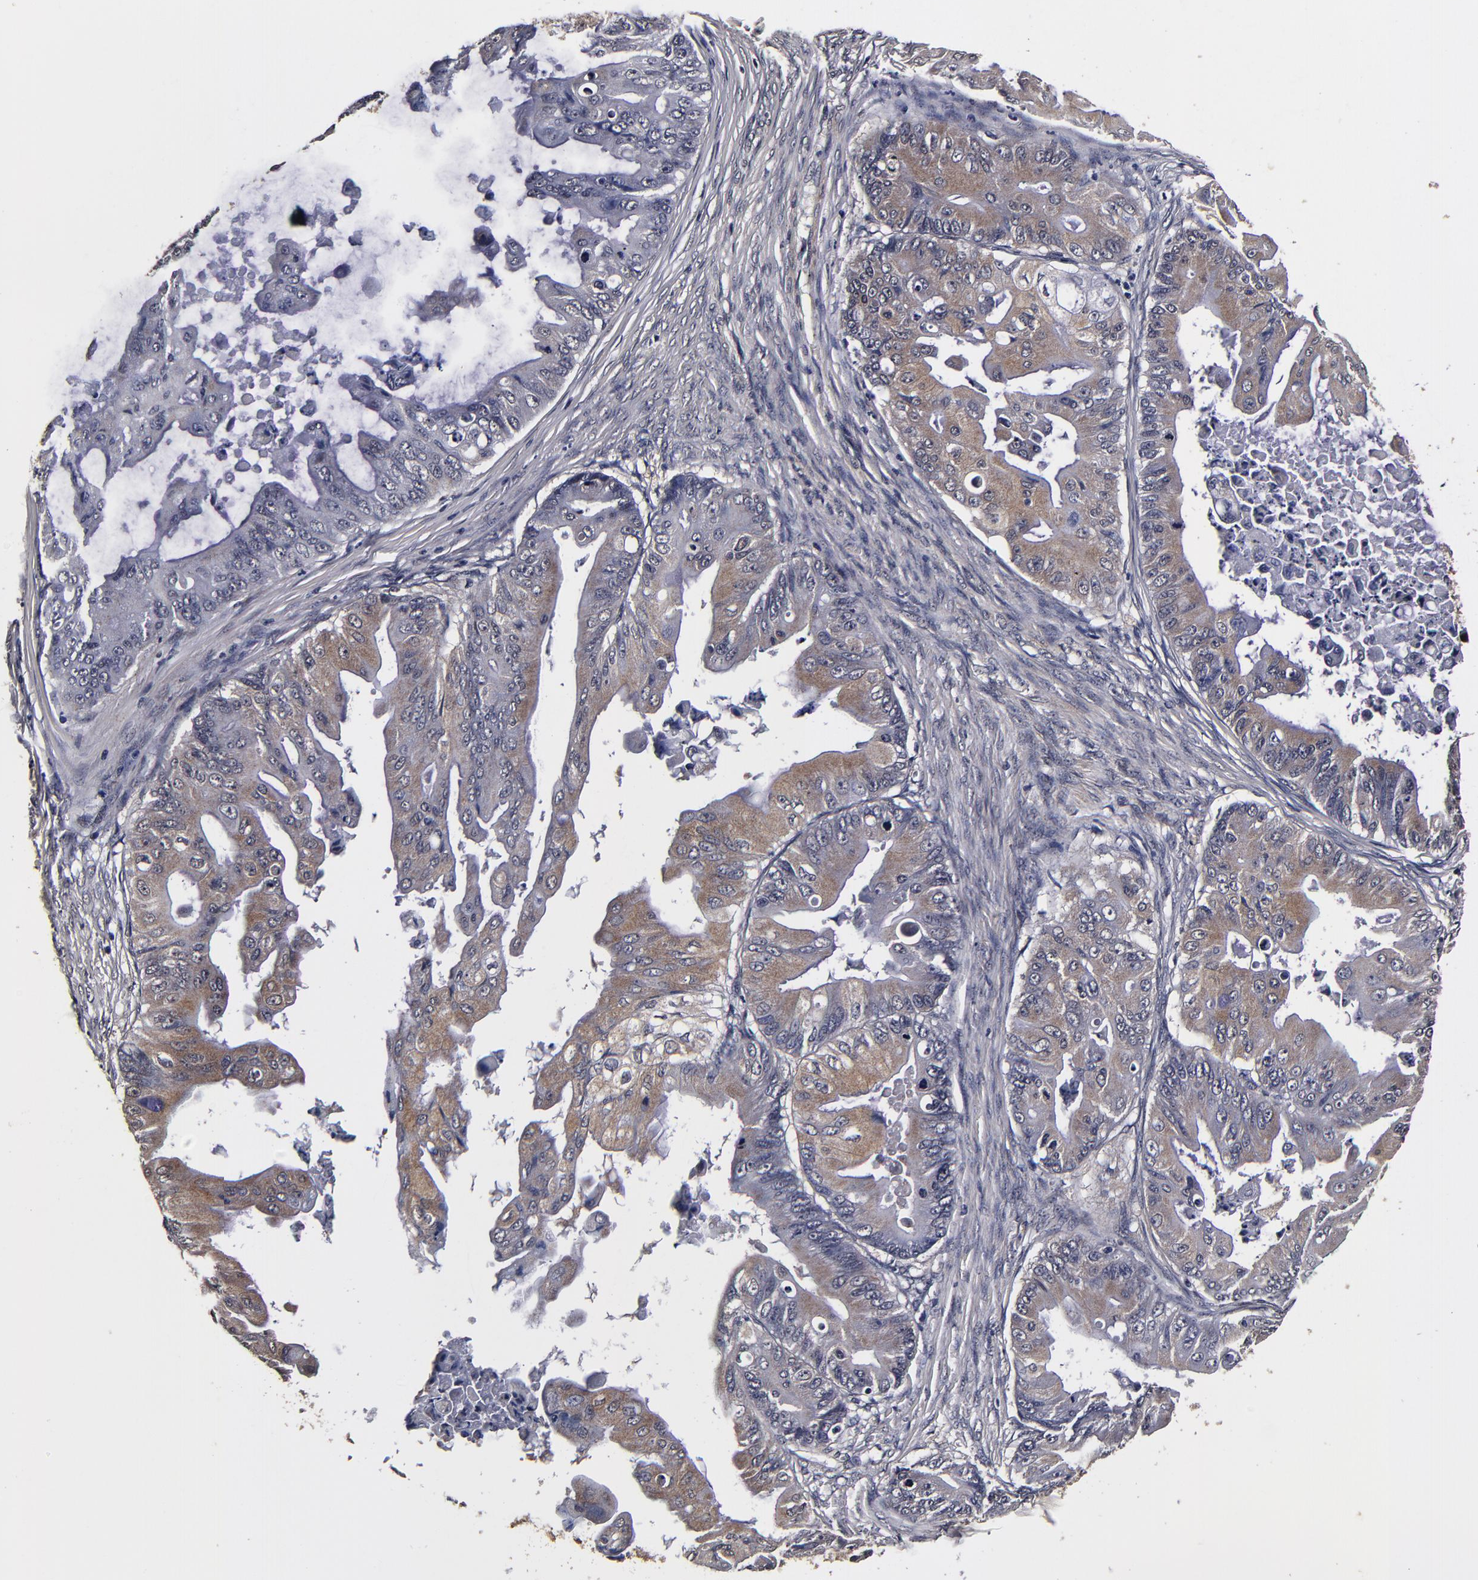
{"staining": {"intensity": "moderate", "quantity": ">75%", "location": "cytoplasmic/membranous"}, "tissue": "ovarian cancer", "cell_type": "Tumor cells", "image_type": "cancer", "snomed": [{"axis": "morphology", "description": "Cystadenocarcinoma, mucinous, NOS"}, {"axis": "topography", "description": "Ovary"}], "caption": "Protein expression analysis of mucinous cystadenocarcinoma (ovarian) shows moderate cytoplasmic/membranous staining in about >75% of tumor cells.", "gene": "MMP15", "patient": {"sex": "female", "age": 37}}